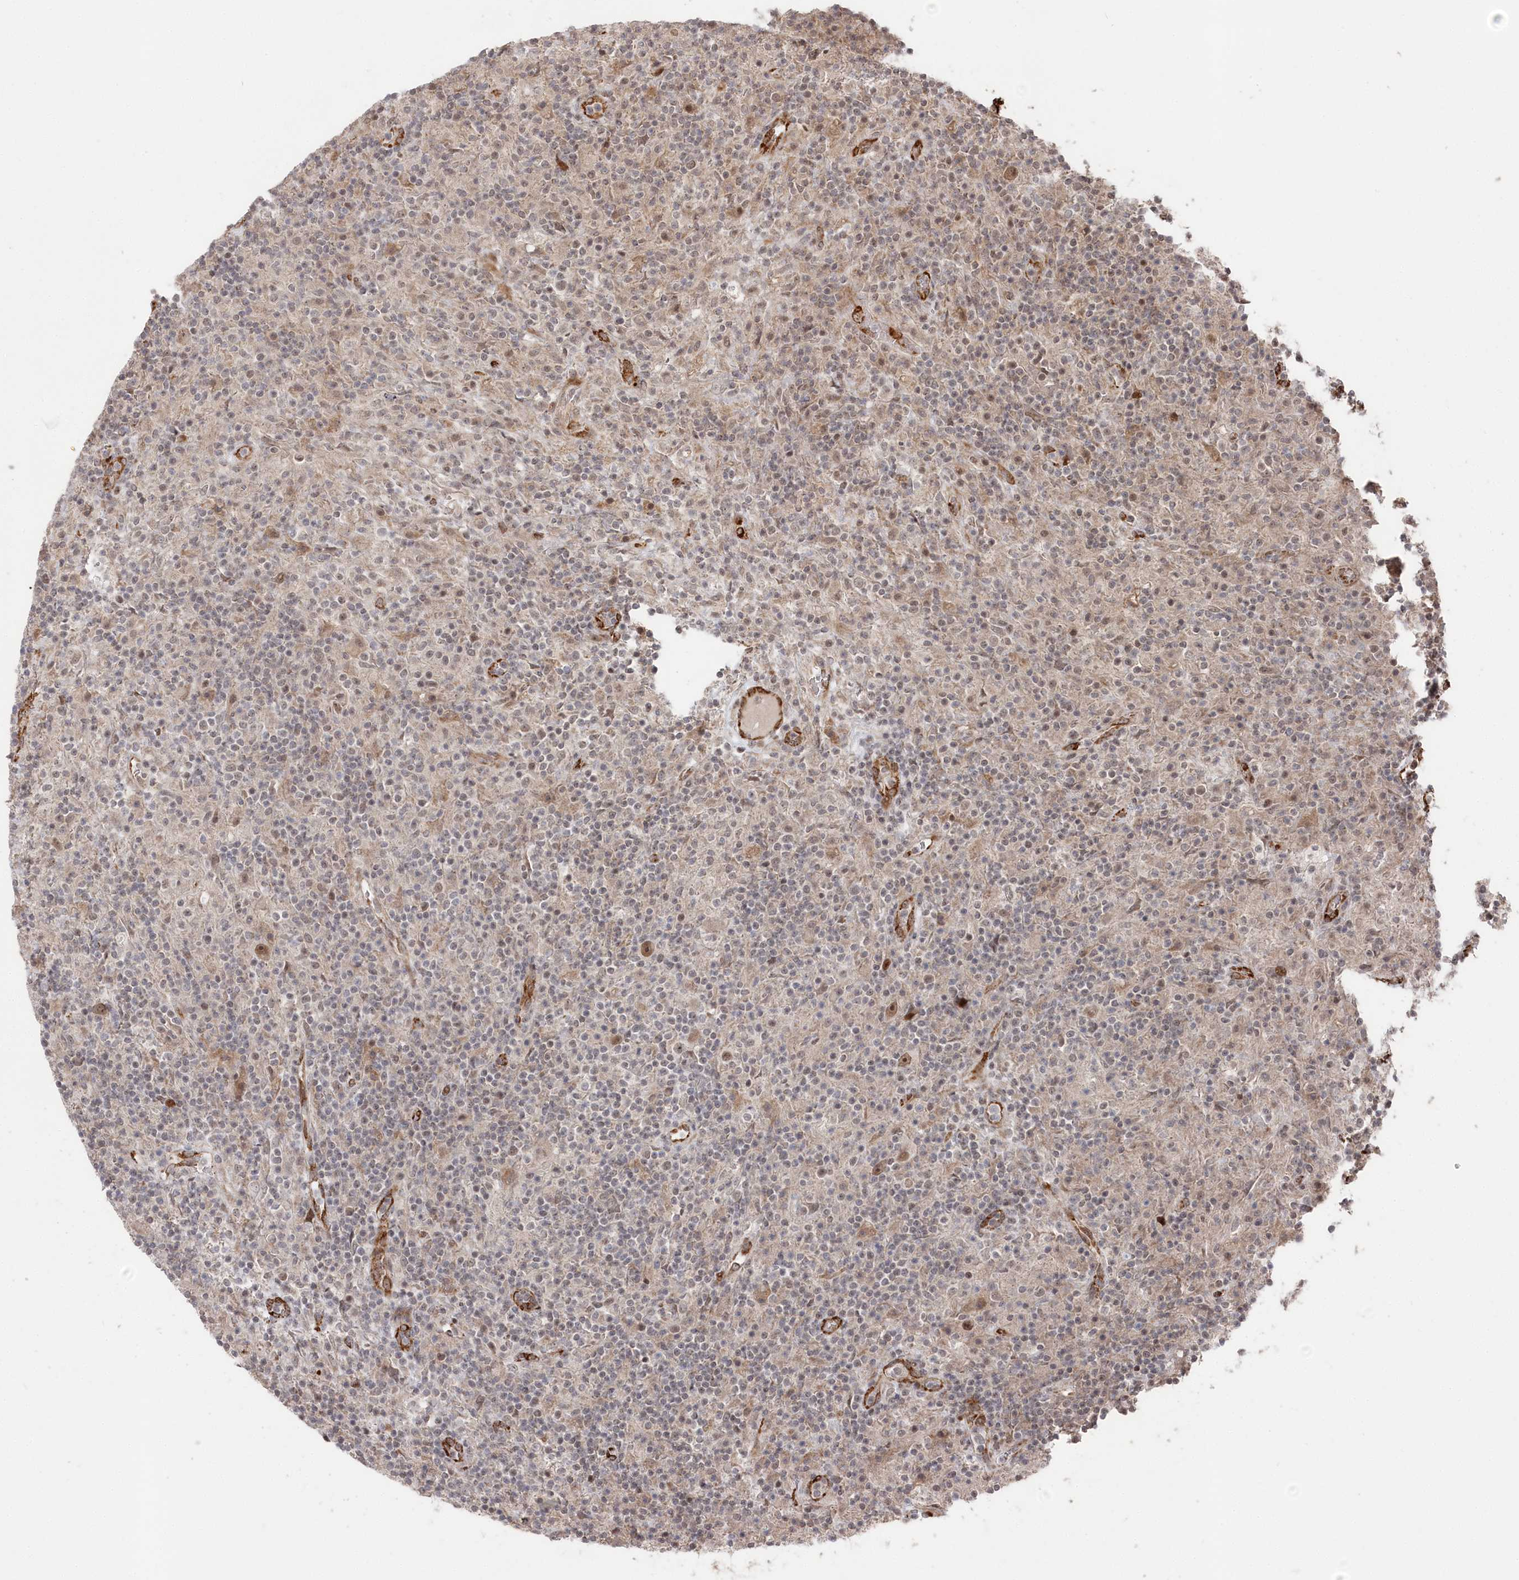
{"staining": {"intensity": "moderate", "quantity": ">75%", "location": "cytoplasmic/membranous,nuclear"}, "tissue": "lymphoma", "cell_type": "Tumor cells", "image_type": "cancer", "snomed": [{"axis": "morphology", "description": "Hodgkin's disease, NOS"}, {"axis": "topography", "description": "Lymph node"}], "caption": "A micrograph of lymphoma stained for a protein displays moderate cytoplasmic/membranous and nuclear brown staining in tumor cells. (brown staining indicates protein expression, while blue staining denotes nuclei).", "gene": "POLR3A", "patient": {"sex": "male", "age": 70}}